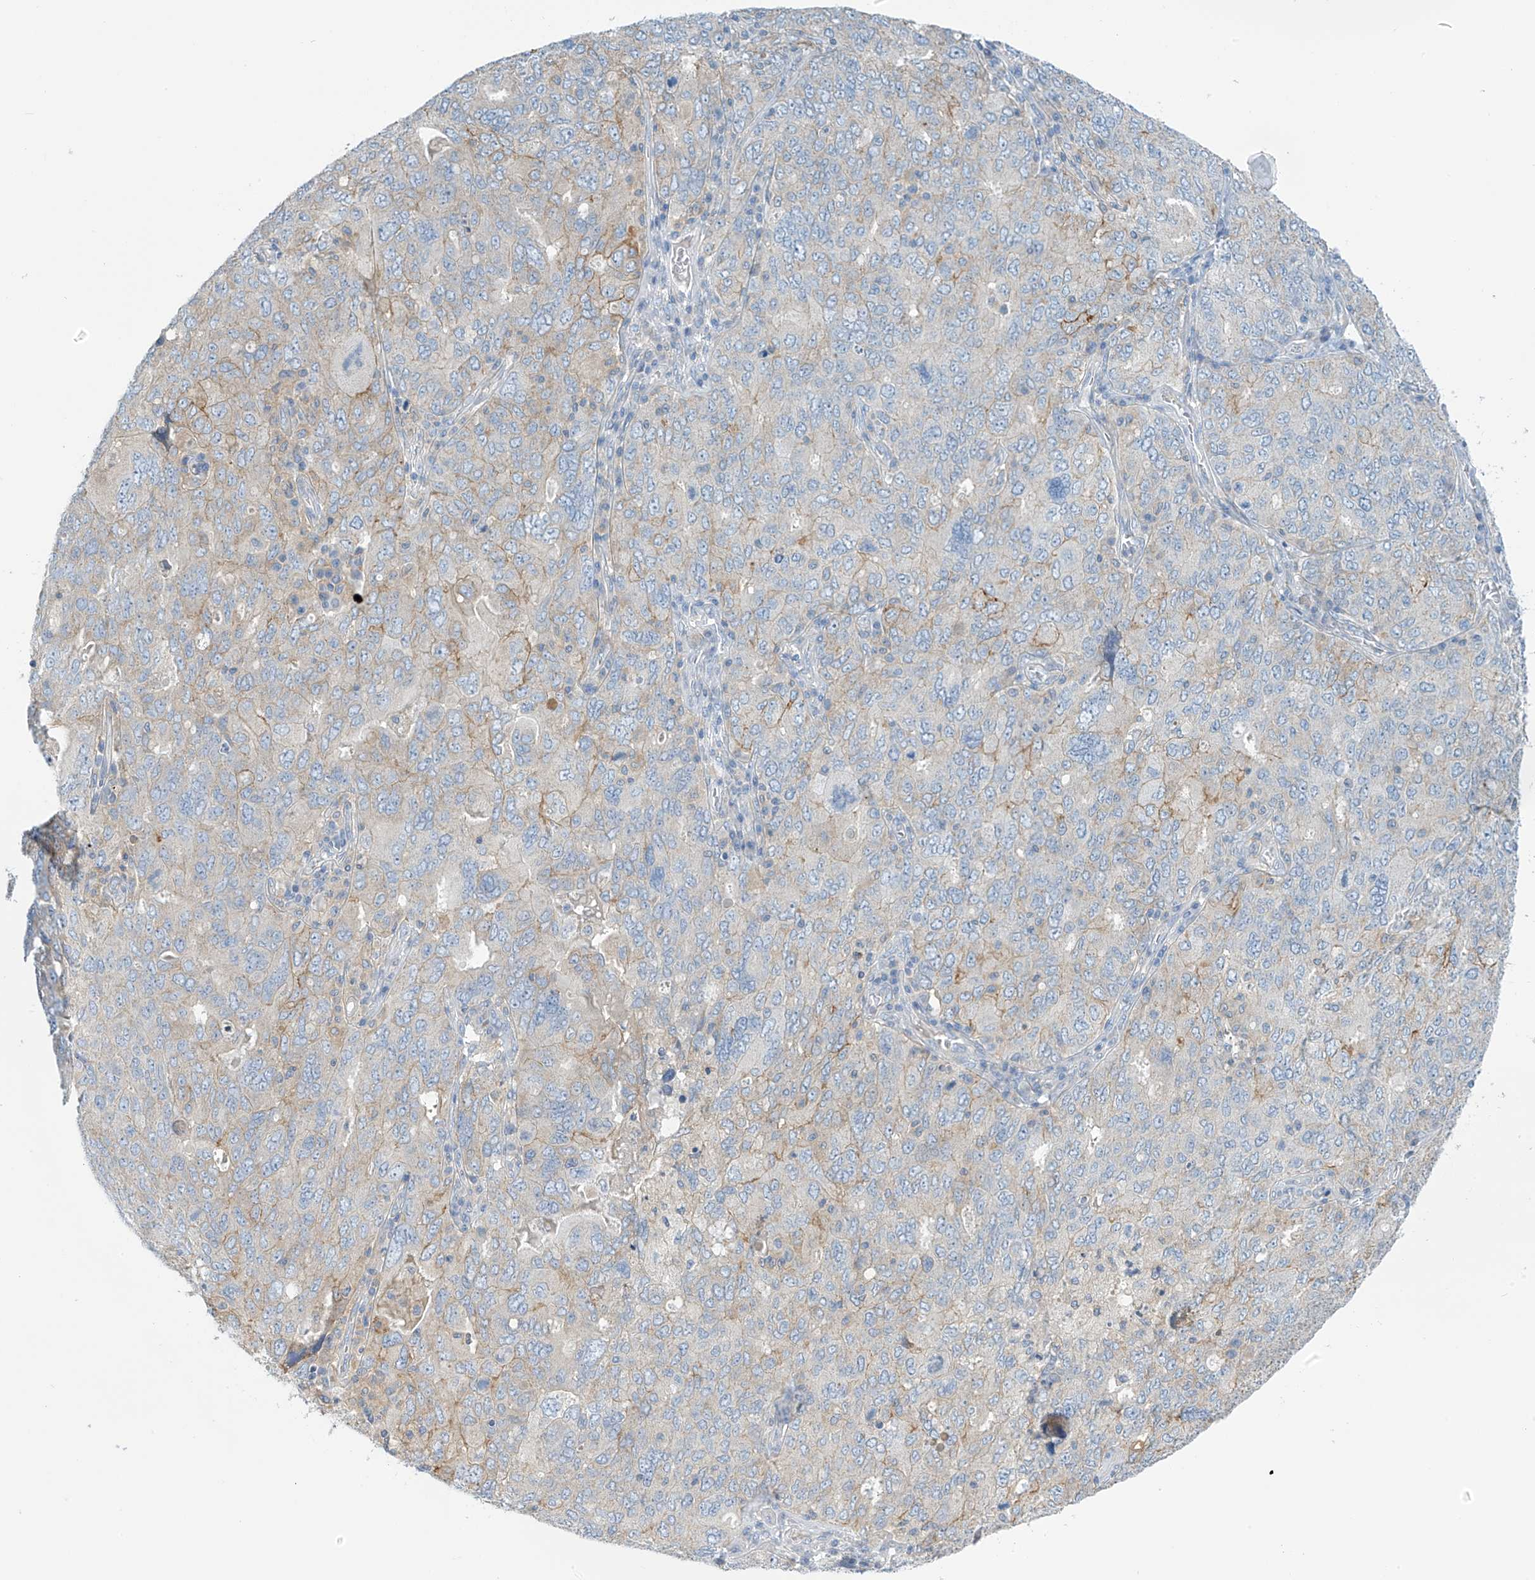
{"staining": {"intensity": "weak", "quantity": "<25%", "location": "cytoplasmic/membranous"}, "tissue": "ovarian cancer", "cell_type": "Tumor cells", "image_type": "cancer", "snomed": [{"axis": "morphology", "description": "Carcinoma, endometroid"}, {"axis": "topography", "description": "Ovary"}], "caption": "This is a micrograph of immunohistochemistry staining of endometroid carcinoma (ovarian), which shows no expression in tumor cells. (DAB (3,3'-diaminobenzidine) IHC, high magnification).", "gene": "SLC6A12", "patient": {"sex": "female", "age": 62}}